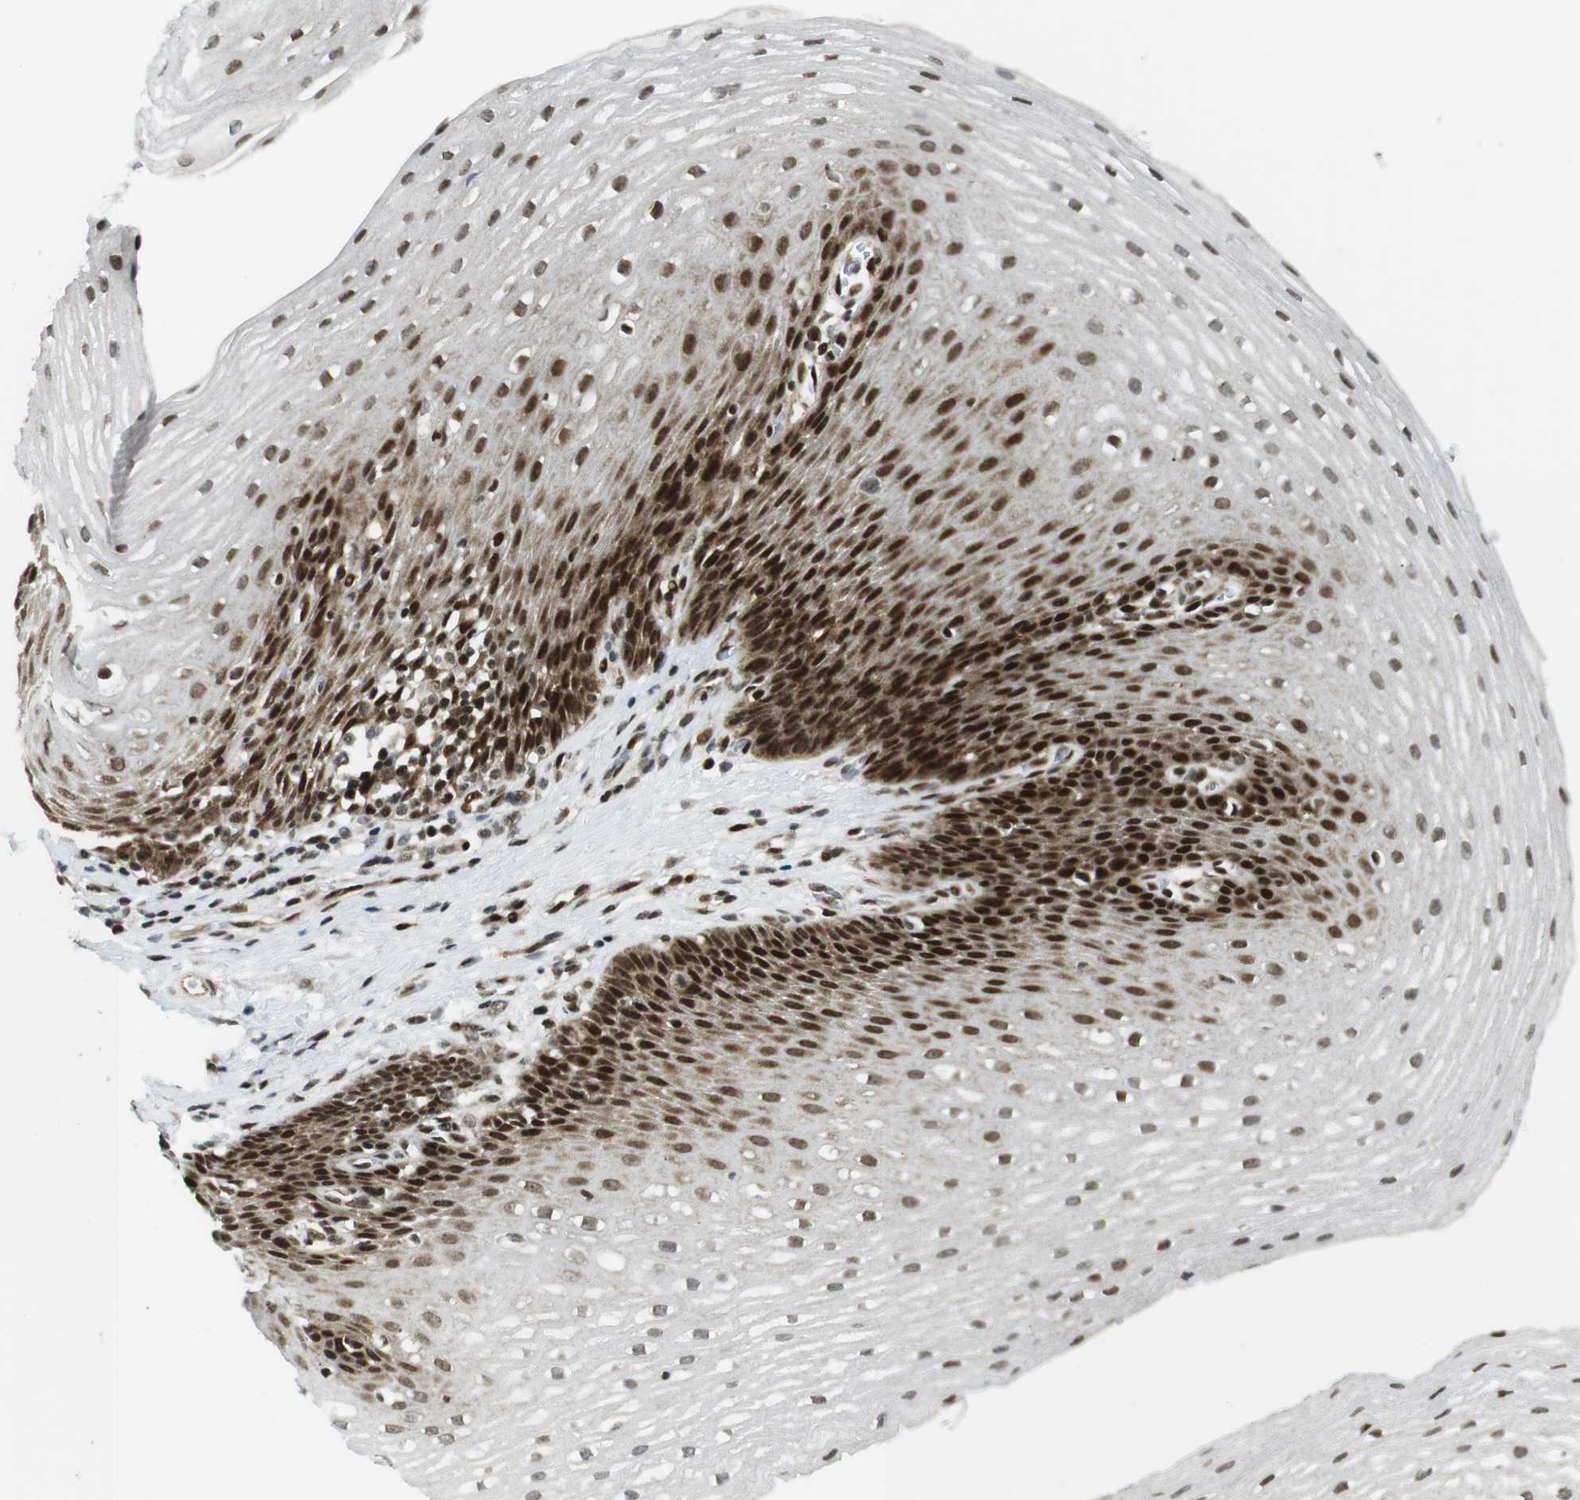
{"staining": {"intensity": "strong", "quantity": ">75%", "location": "nuclear"}, "tissue": "esophagus", "cell_type": "Squamous epithelial cells", "image_type": "normal", "snomed": [{"axis": "morphology", "description": "Normal tissue, NOS"}, {"axis": "topography", "description": "Esophagus"}], "caption": "Immunohistochemistry (DAB) staining of benign human esophagus demonstrates strong nuclear protein expression in about >75% of squamous epithelial cells. (DAB (3,3'-diaminobenzidine) = brown stain, brightfield microscopy at high magnification).", "gene": "CDC27", "patient": {"sex": "male", "age": 48}}